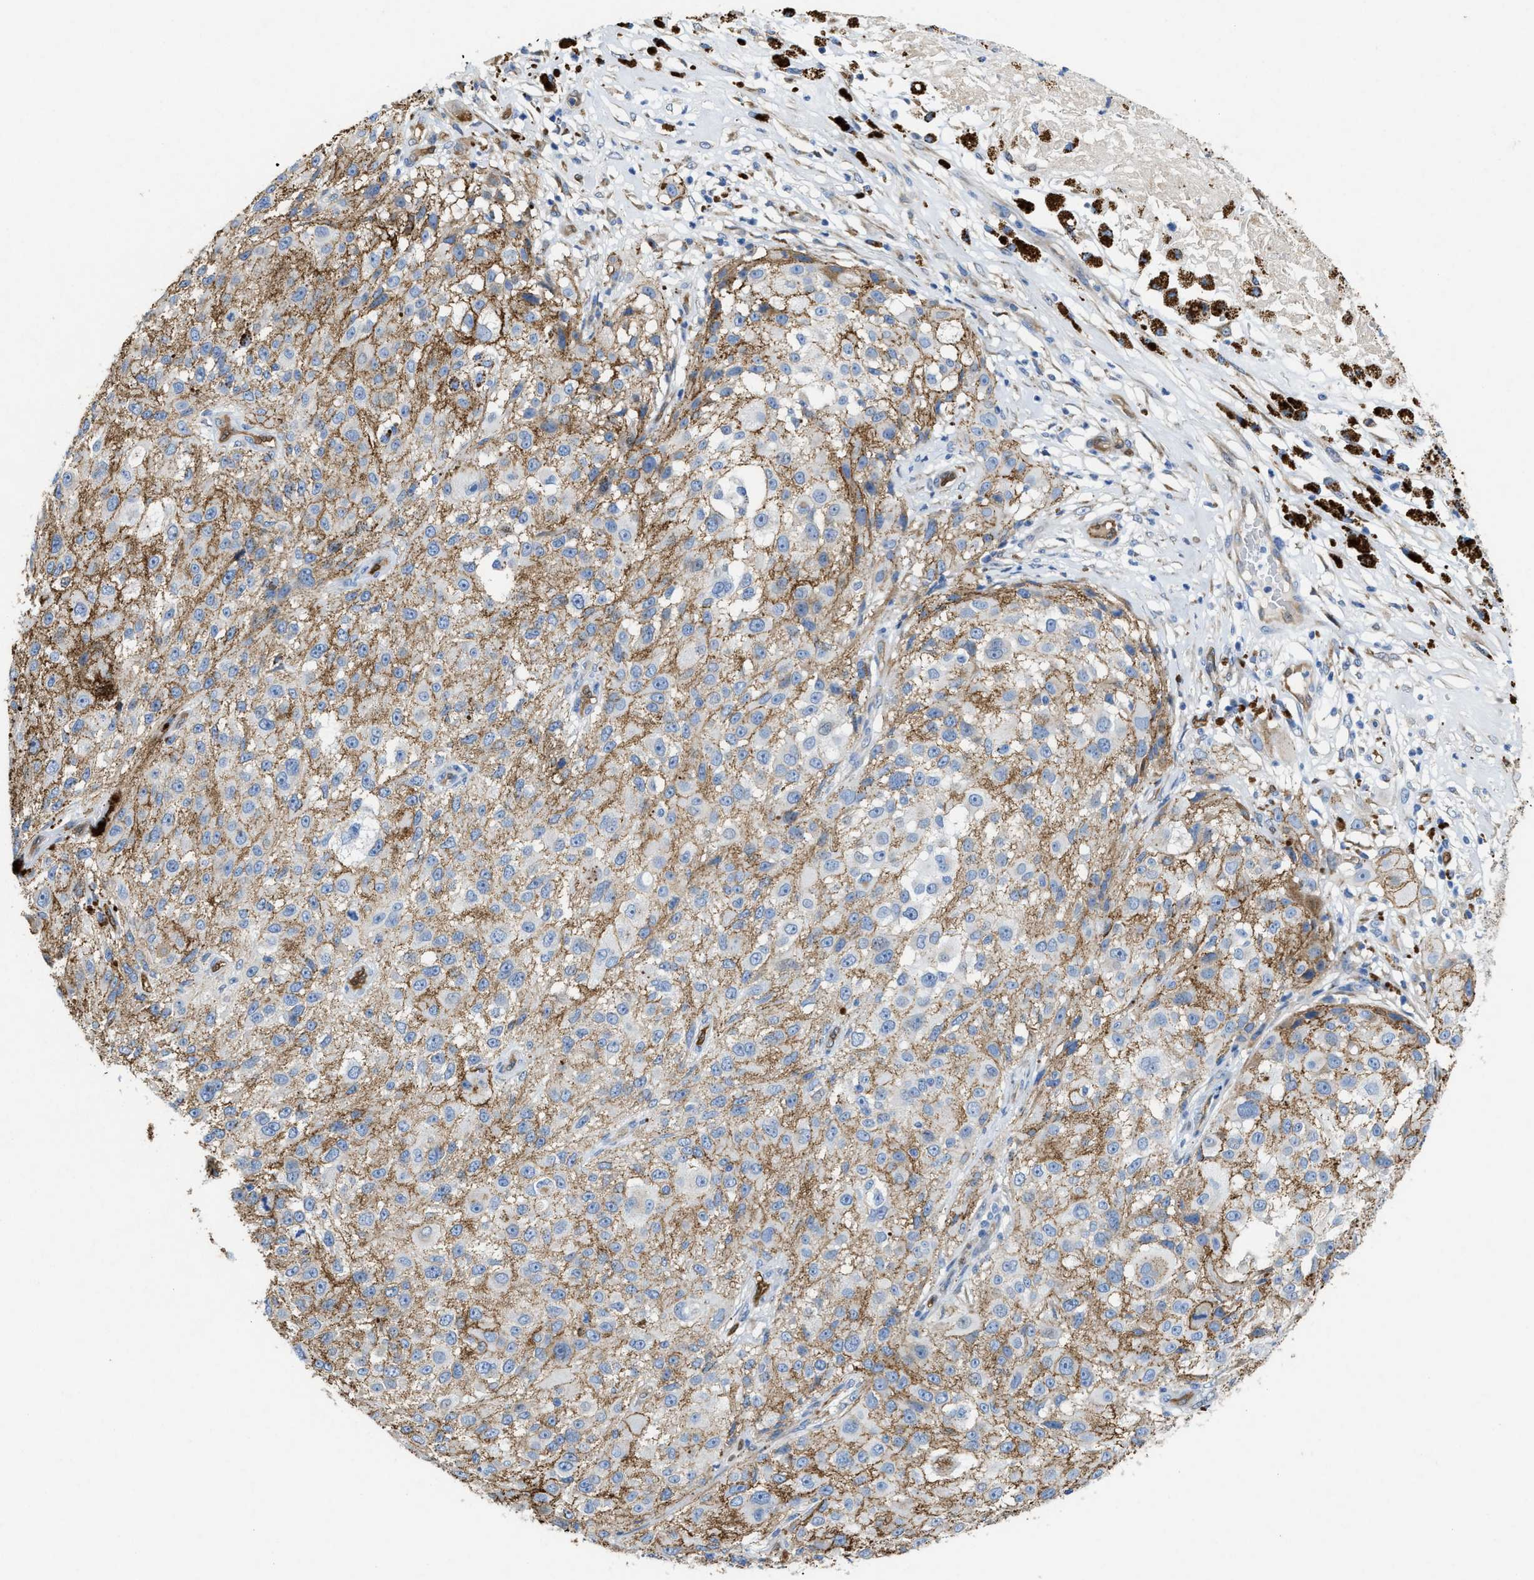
{"staining": {"intensity": "negative", "quantity": "none", "location": "none"}, "tissue": "melanoma", "cell_type": "Tumor cells", "image_type": "cancer", "snomed": [{"axis": "morphology", "description": "Necrosis, NOS"}, {"axis": "morphology", "description": "Malignant melanoma, NOS"}, {"axis": "topography", "description": "Skin"}], "caption": "Immunohistochemistry (IHC) micrograph of human melanoma stained for a protein (brown), which shows no staining in tumor cells. The staining was performed using DAB to visualize the protein expression in brown, while the nuclei were stained in blue with hematoxylin (Magnification: 20x).", "gene": "ASS1", "patient": {"sex": "female", "age": 87}}